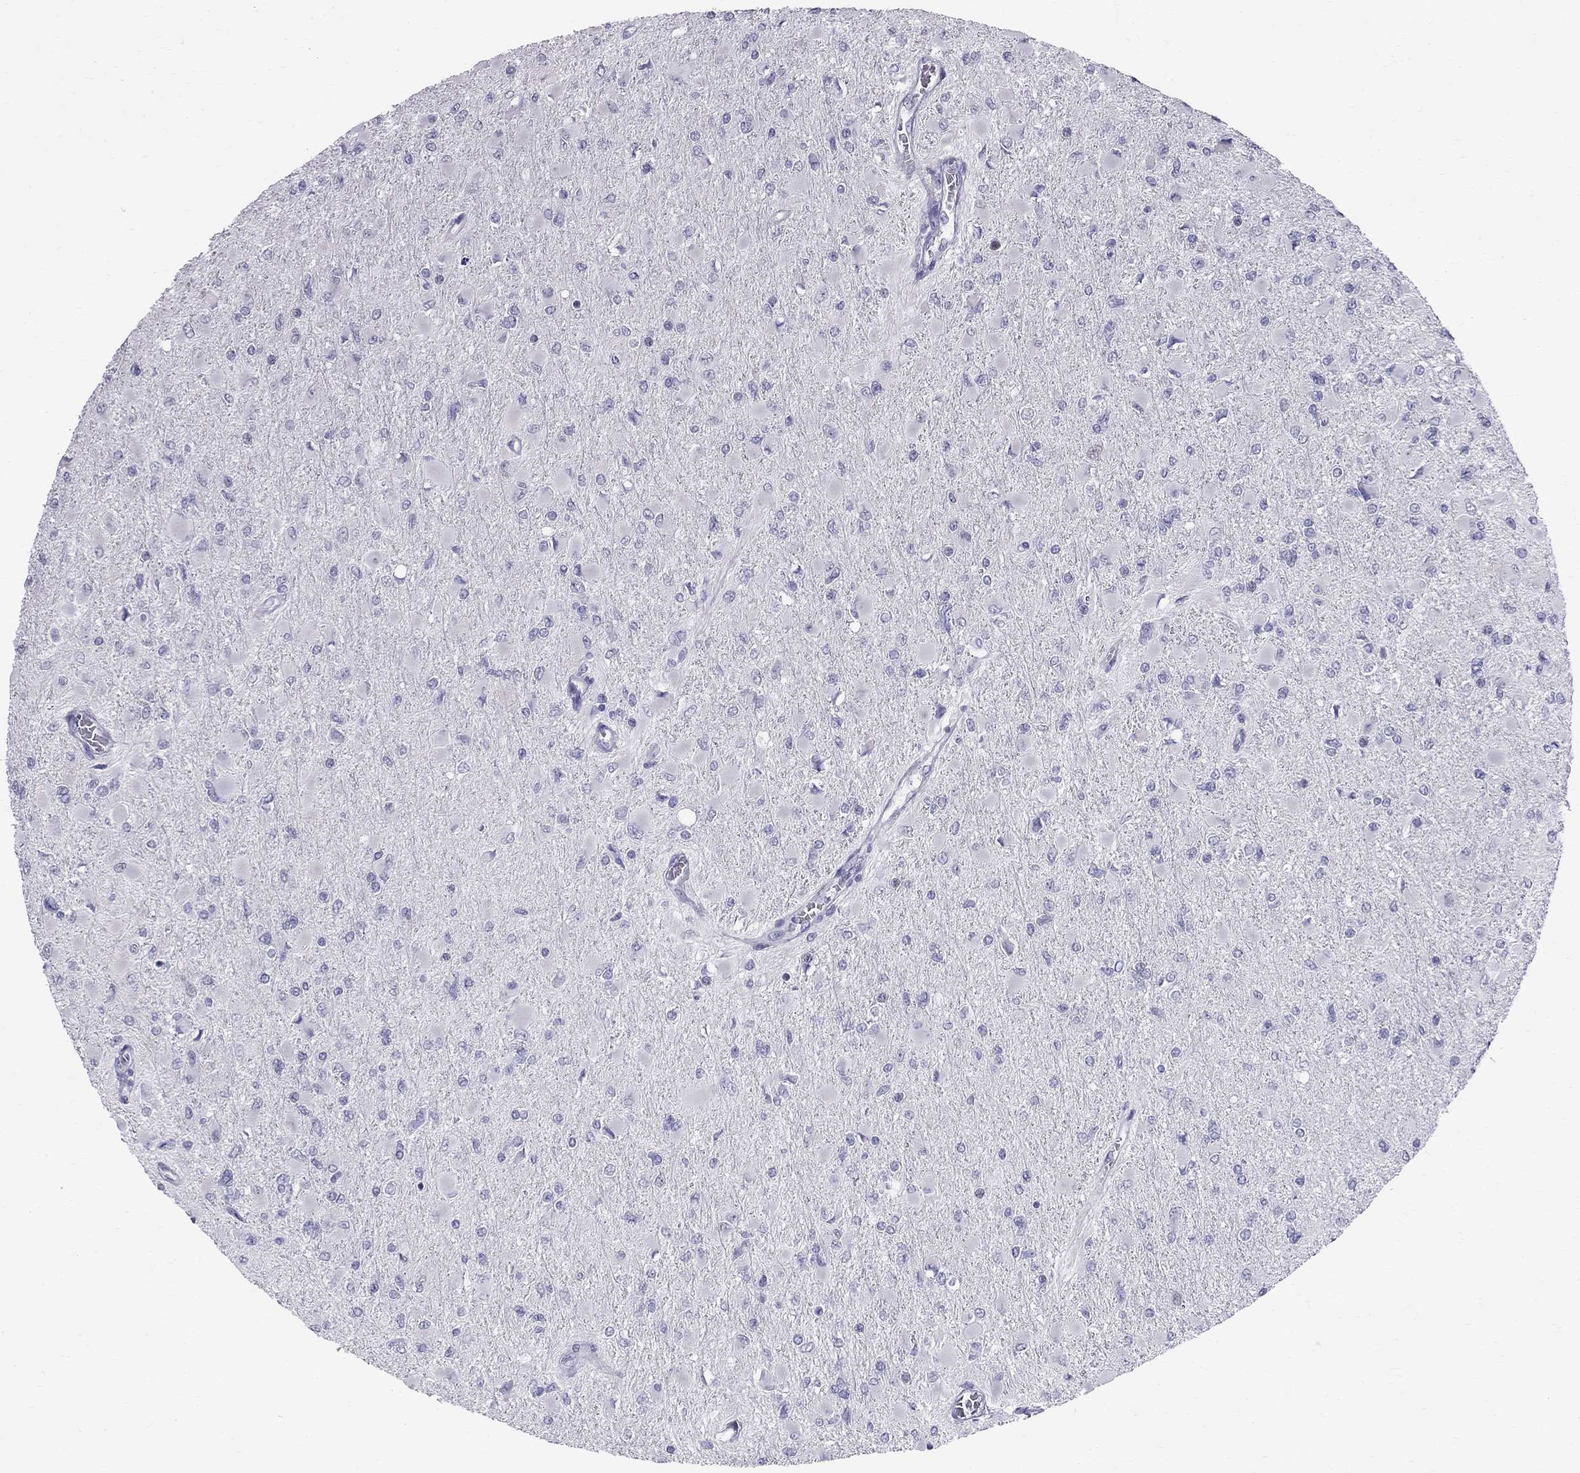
{"staining": {"intensity": "negative", "quantity": "none", "location": "none"}, "tissue": "glioma", "cell_type": "Tumor cells", "image_type": "cancer", "snomed": [{"axis": "morphology", "description": "Glioma, malignant, High grade"}, {"axis": "topography", "description": "Cerebral cortex"}], "caption": "Tumor cells show no significant protein staining in glioma.", "gene": "MUC15", "patient": {"sex": "female", "age": 36}}